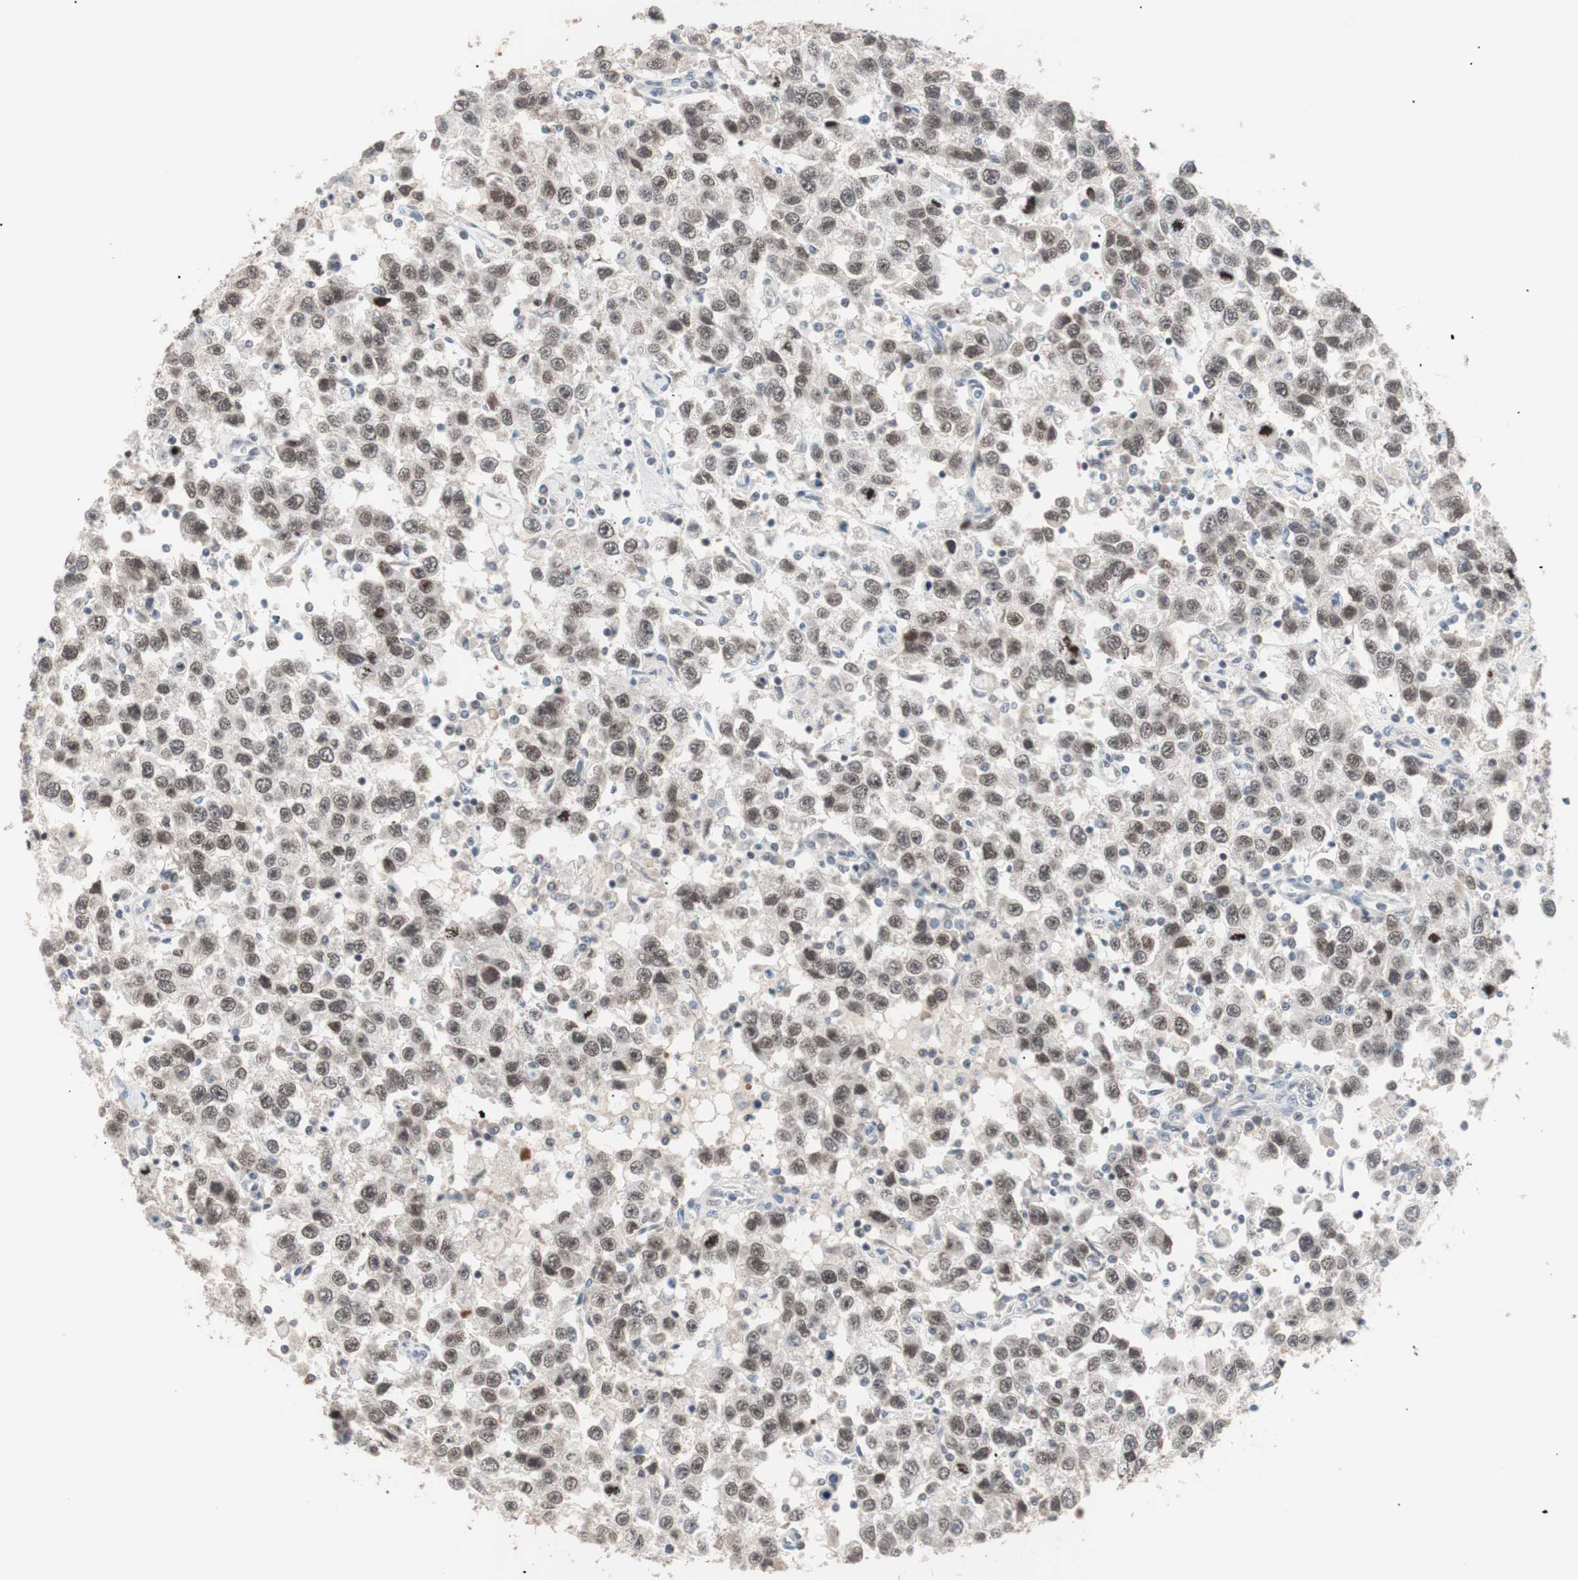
{"staining": {"intensity": "weak", "quantity": ">75%", "location": "nuclear"}, "tissue": "testis cancer", "cell_type": "Tumor cells", "image_type": "cancer", "snomed": [{"axis": "morphology", "description": "Seminoma, NOS"}, {"axis": "topography", "description": "Testis"}], "caption": "The histopathology image exhibits a brown stain indicating the presence of a protein in the nuclear of tumor cells in testis cancer. (DAB IHC with brightfield microscopy, high magnification).", "gene": "LIG3", "patient": {"sex": "male", "age": 41}}